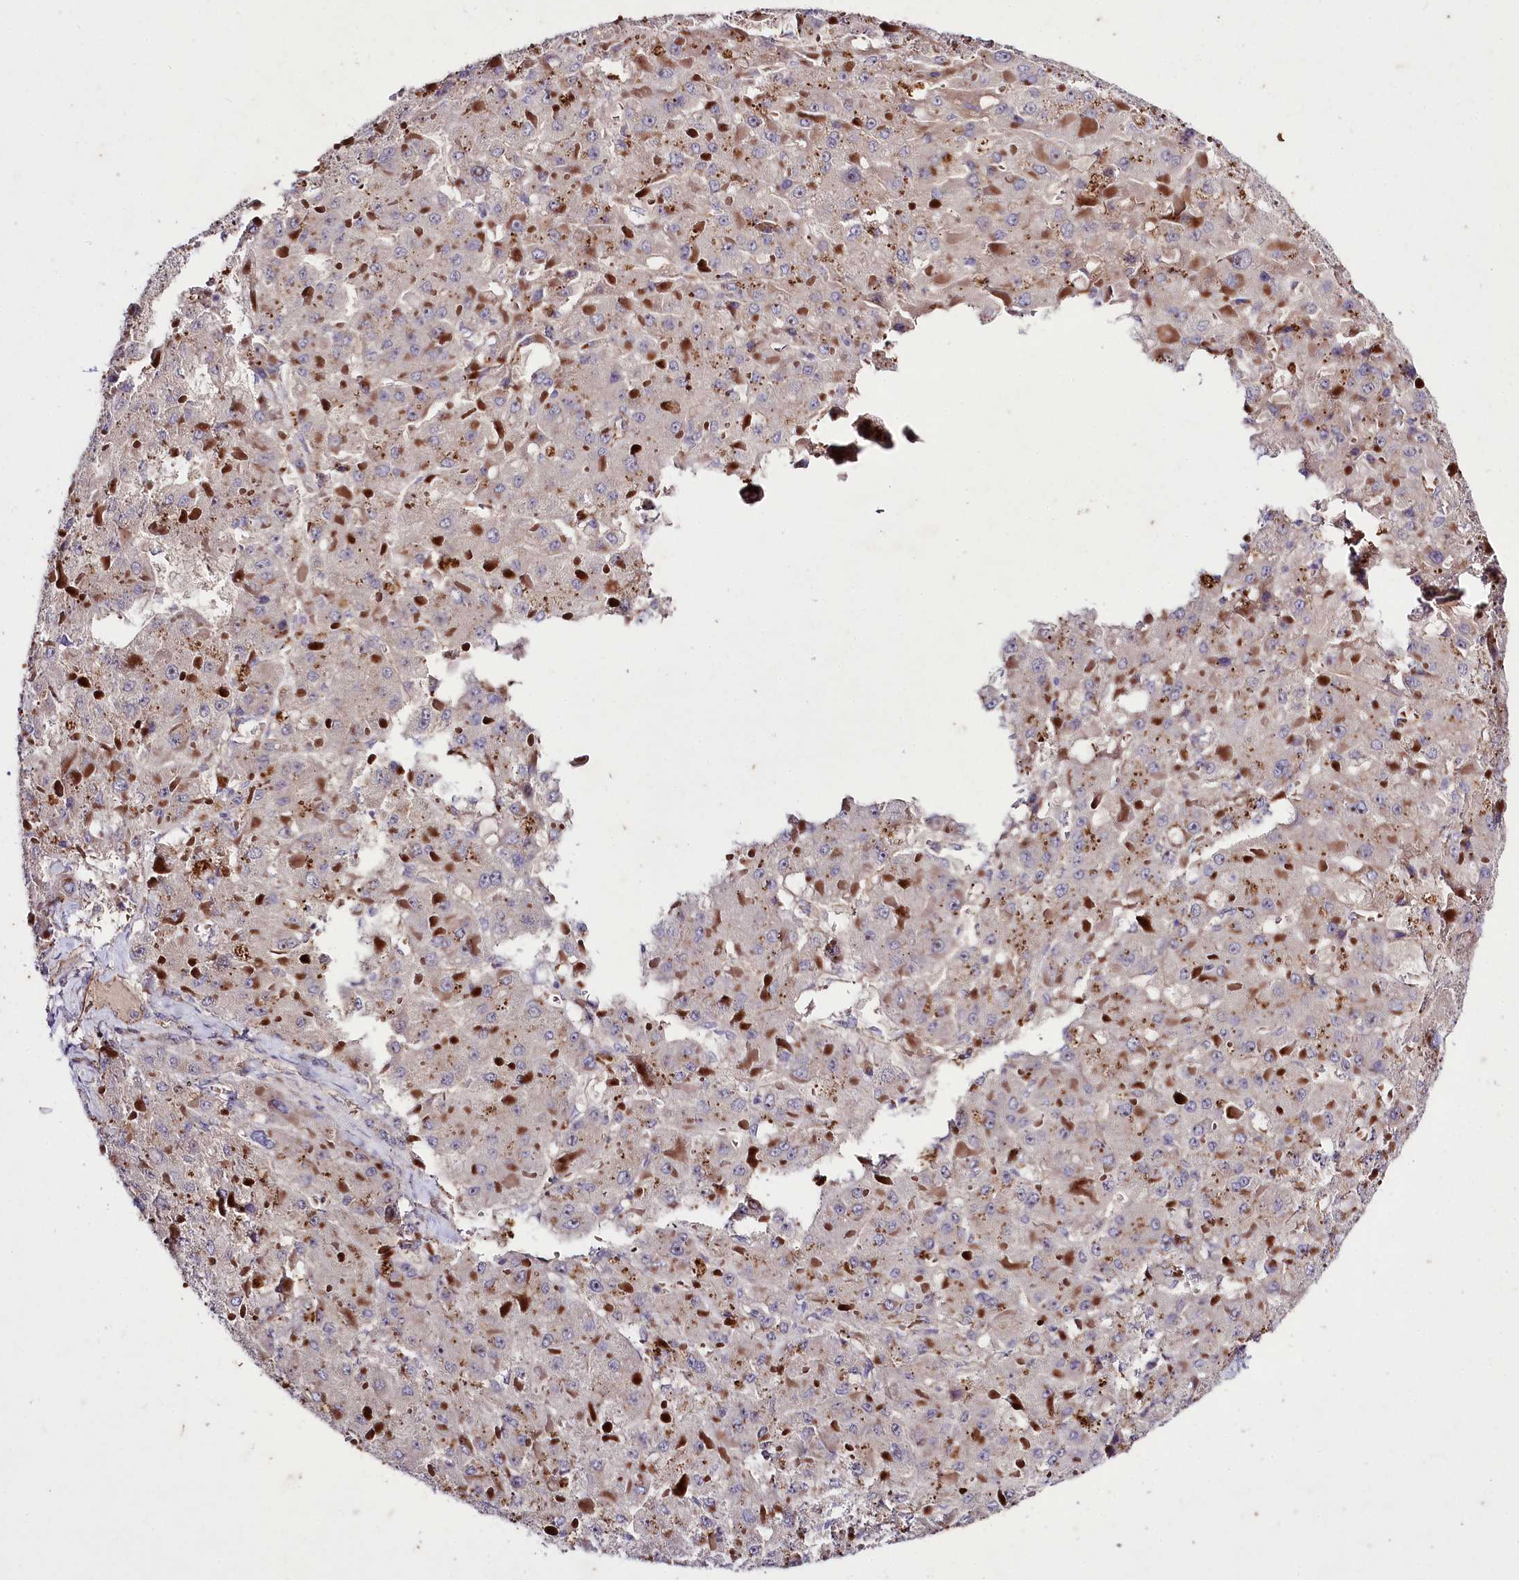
{"staining": {"intensity": "weak", "quantity": "<25%", "location": "cytoplasmic/membranous"}, "tissue": "liver cancer", "cell_type": "Tumor cells", "image_type": "cancer", "snomed": [{"axis": "morphology", "description": "Carcinoma, Hepatocellular, NOS"}, {"axis": "topography", "description": "Liver"}], "caption": "Hepatocellular carcinoma (liver) stained for a protein using immunohistochemistry displays no expression tumor cells.", "gene": "SLC7A1", "patient": {"sex": "female", "age": 73}}